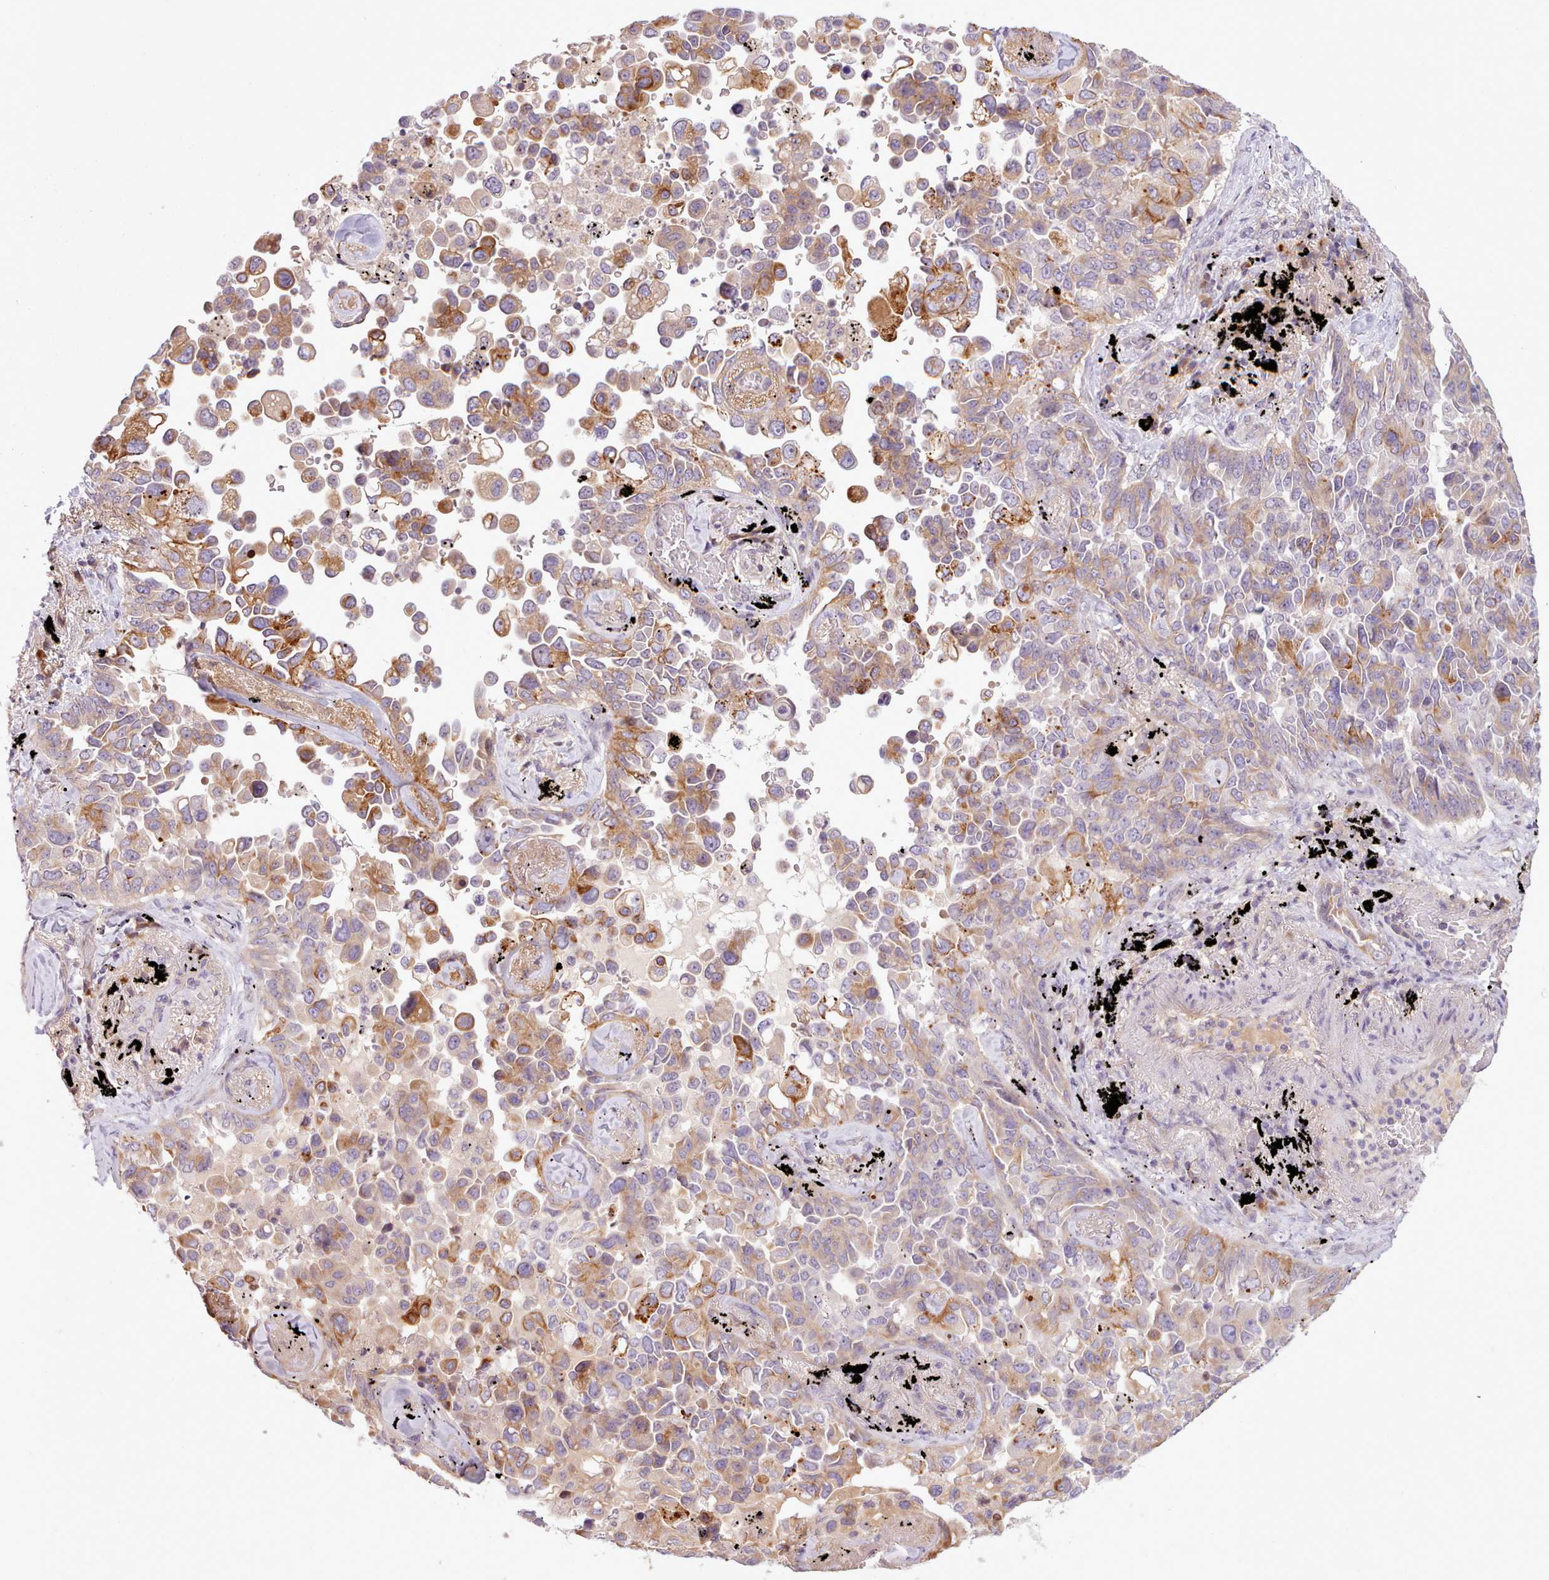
{"staining": {"intensity": "moderate", "quantity": "25%-75%", "location": "cytoplasmic/membranous"}, "tissue": "lung cancer", "cell_type": "Tumor cells", "image_type": "cancer", "snomed": [{"axis": "morphology", "description": "Adenocarcinoma, NOS"}, {"axis": "topography", "description": "Lung"}], "caption": "Immunohistochemical staining of human lung cancer exhibits medium levels of moderate cytoplasmic/membranous protein positivity in about 25%-75% of tumor cells.", "gene": "NMRK1", "patient": {"sex": "female", "age": 67}}